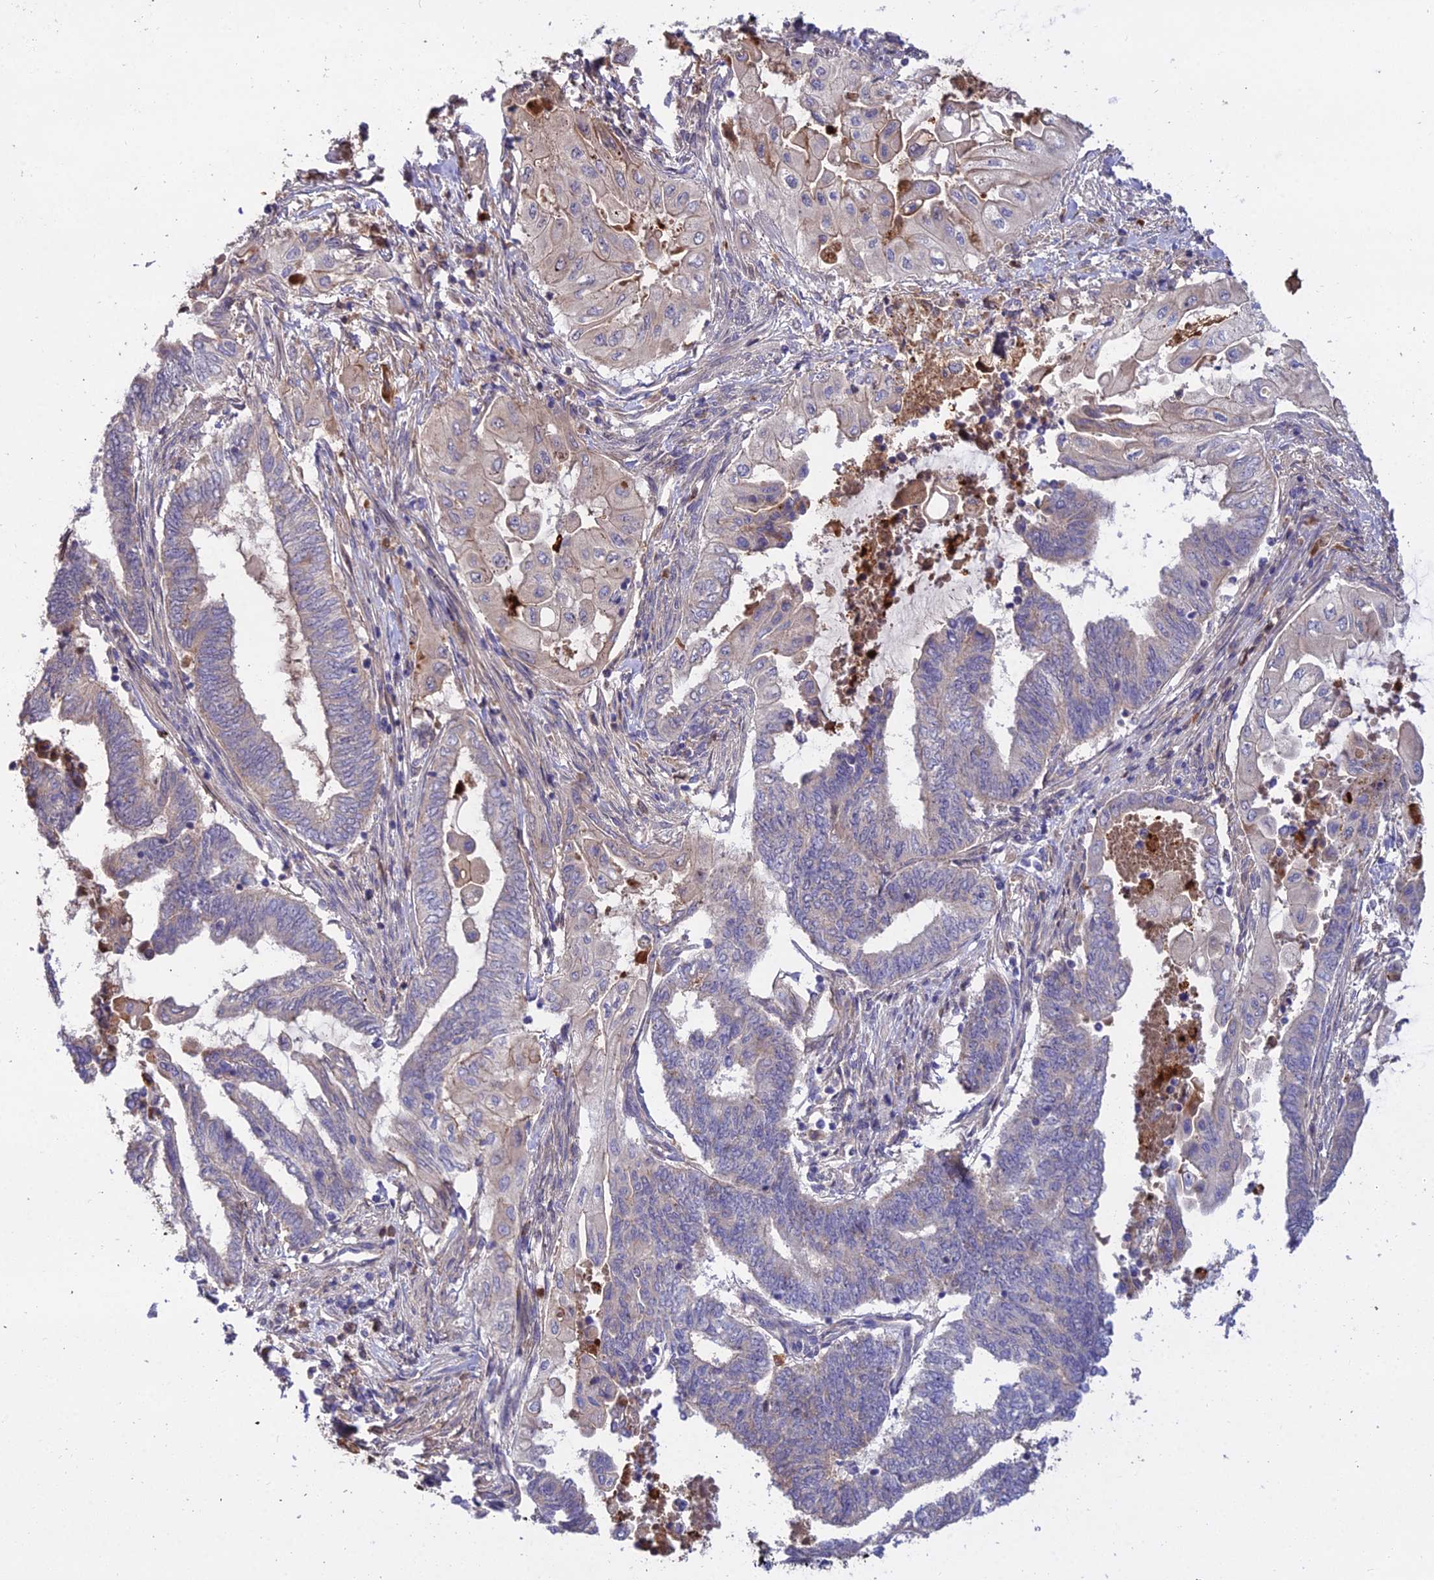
{"staining": {"intensity": "weak", "quantity": "<25%", "location": "cytoplasmic/membranous"}, "tissue": "endometrial cancer", "cell_type": "Tumor cells", "image_type": "cancer", "snomed": [{"axis": "morphology", "description": "Adenocarcinoma, NOS"}, {"axis": "topography", "description": "Uterus"}, {"axis": "topography", "description": "Endometrium"}], "caption": "Immunohistochemistry (IHC) photomicrograph of neoplastic tissue: endometrial cancer (adenocarcinoma) stained with DAB exhibits no significant protein staining in tumor cells. Brightfield microscopy of IHC stained with DAB (brown) and hematoxylin (blue), captured at high magnification.", "gene": "EID2", "patient": {"sex": "female", "age": 70}}